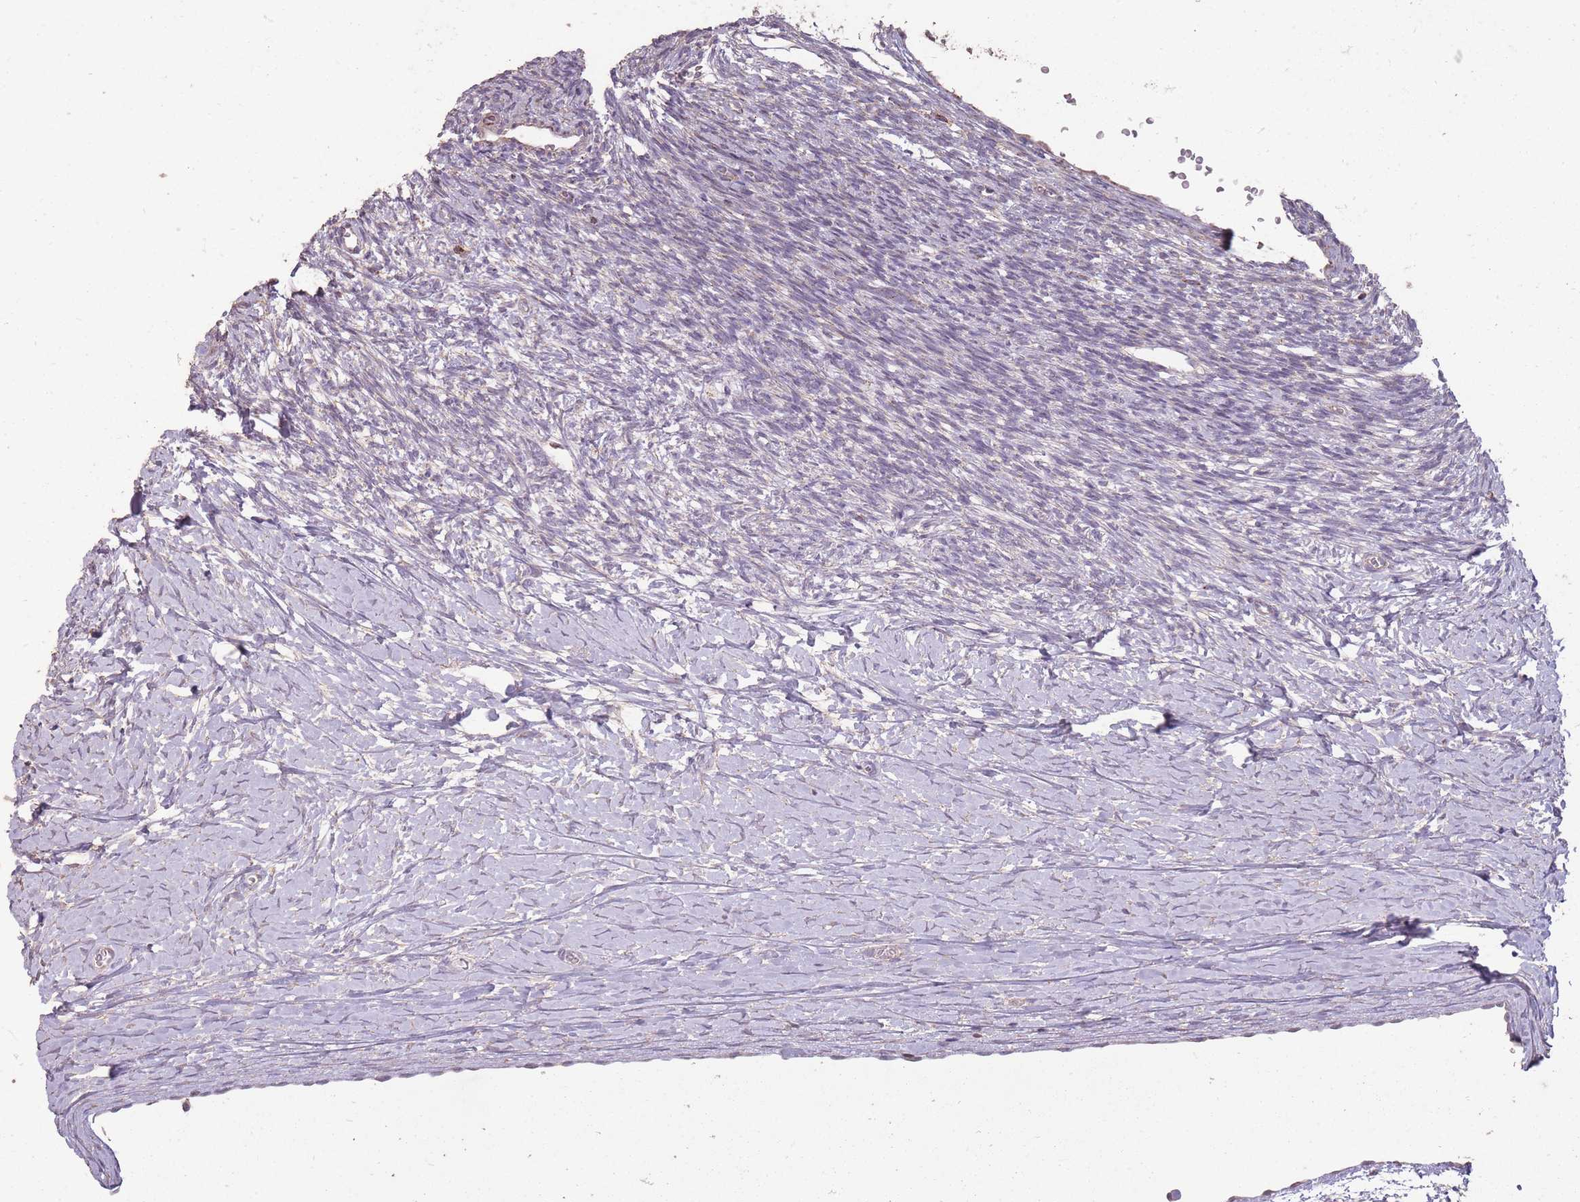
{"staining": {"intensity": "weak", "quantity": "<25%", "location": "cytoplasmic/membranous"}, "tissue": "ovary", "cell_type": "Ovarian stroma cells", "image_type": "normal", "snomed": [{"axis": "morphology", "description": "Normal tissue, NOS"}, {"axis": "topography", "description": "Ovary"}], "caption": "IHC histopathology image of unremarkable ovary: ovary stained with DAB (3,3'-diaminobenzidine) exhibits no significant protein staining in ovarian stroma cells. Brightfield microscopy of immunohistochemistry (IHC) stained with DAB (3,3'-diaminobenzidine) (brown) and hematoxylin (blue), captured at high magnification.", "gene": "CNOT8", "patient": {"sex": "female", "age": 39}}